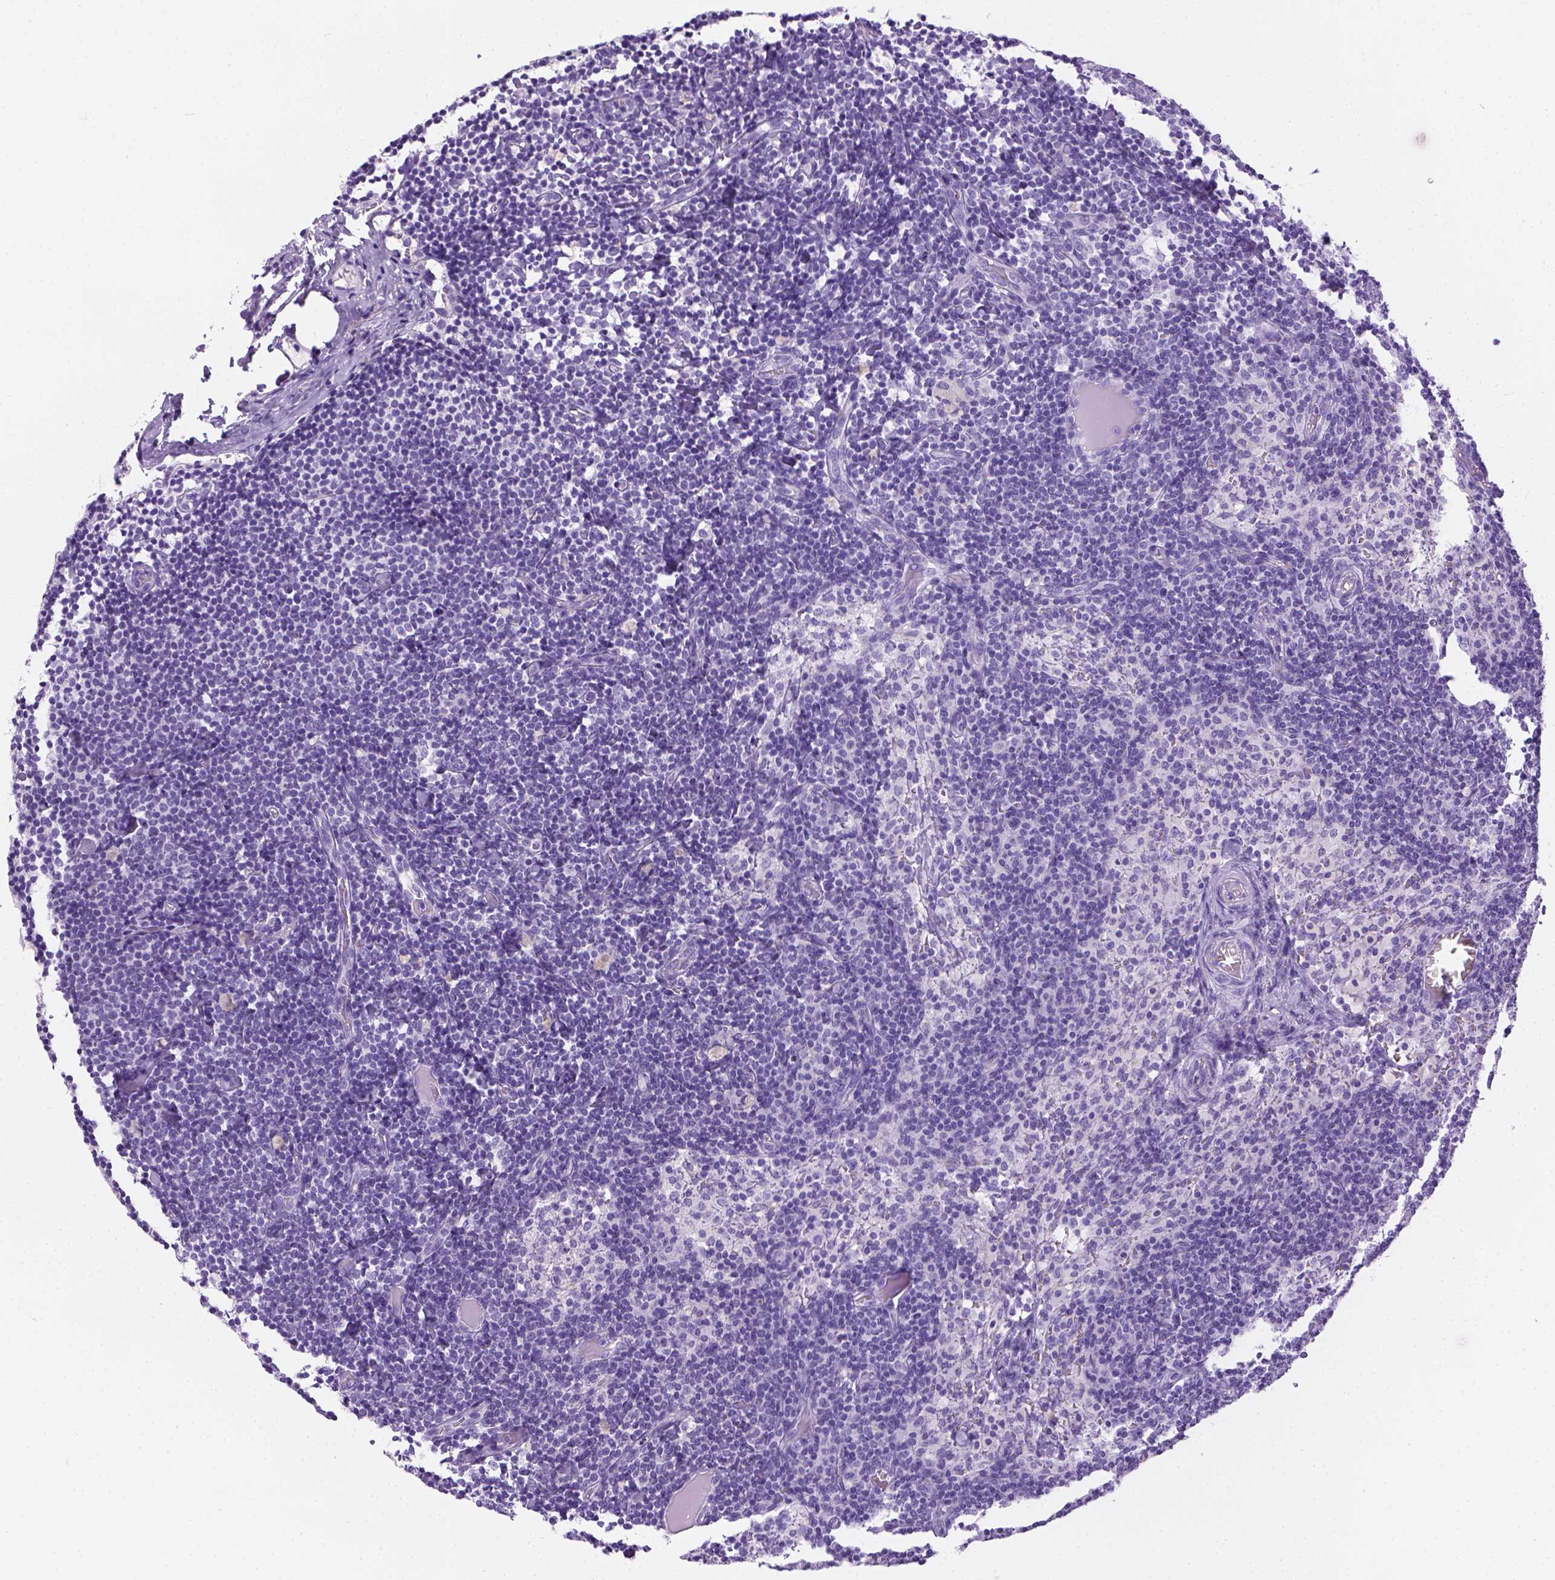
{"staining": {"intensity": "negative", "quantity": "none", "location": "none"}, "tissue": "lymph node", "cell_type": "Germinal center cells", "image_type": "normal", "snomed": [{"axis": "morphology", "description": "Normal tissue, NOS"}, {"axis": "topography", "description": "Lymph node"}], "caption": "This is an IHC photomicrograph of benign lymph node. There is no staining in germinal center cells.", "gene": "TMEM38A", "patient": {"sex": "female", "age": 41}}